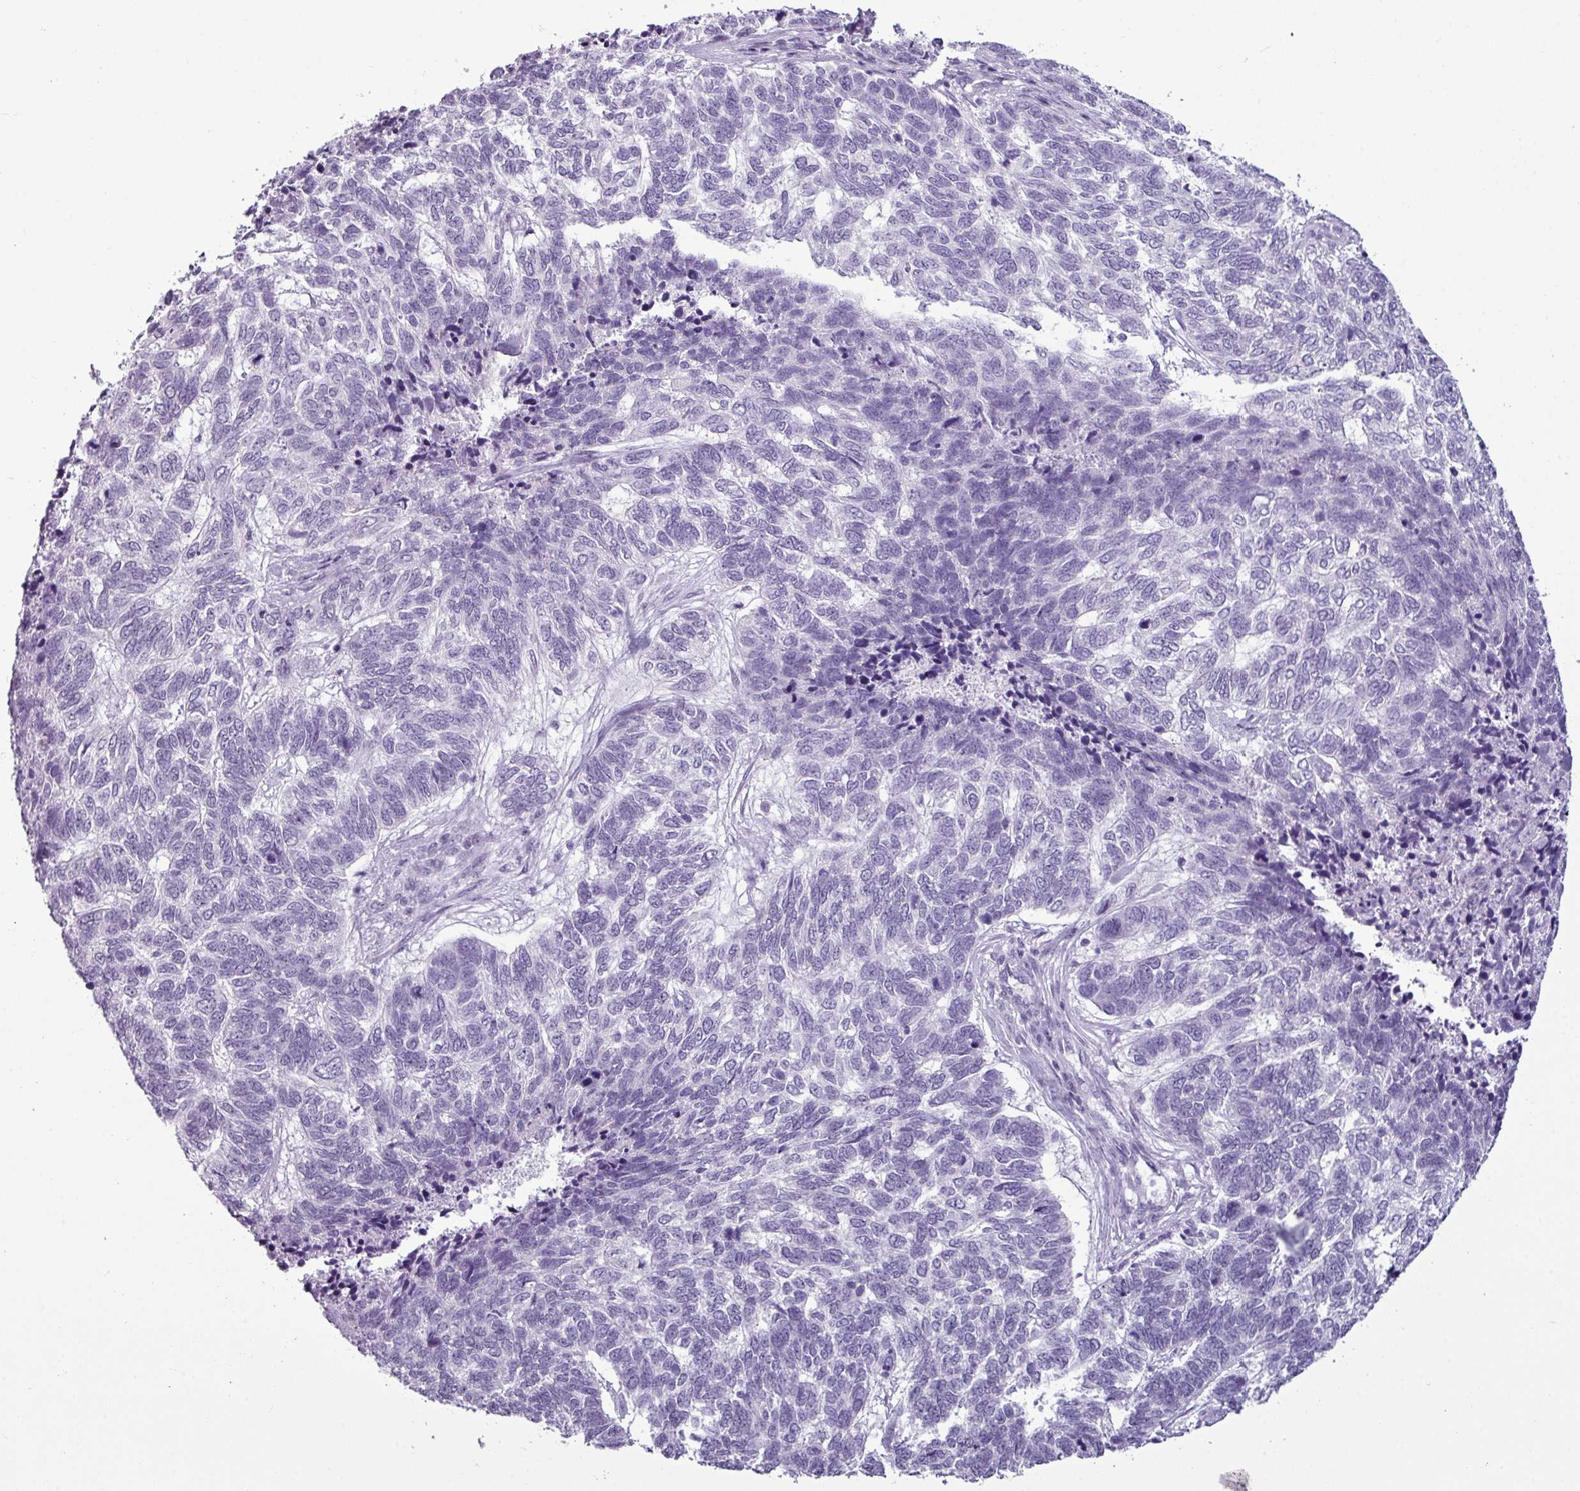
{"staining": {"intensity": "negative", "quantity": "none", "location": "none"}, "tissue": "skin cancer", "cell_type": "Tumor cells", "image_type": "cancer", "snomed": [{"axis": "morphology", "description": "Basal cell carcinoma"}, {"axis": "topography", "description": "Skin"}], "caption": "Skin basal cell carcinoma was stained to show a protein in brown. There is no significant expression in tumor cells.", "gene": "AMY2A", "patient": {"sex": "female", "age": 65}}